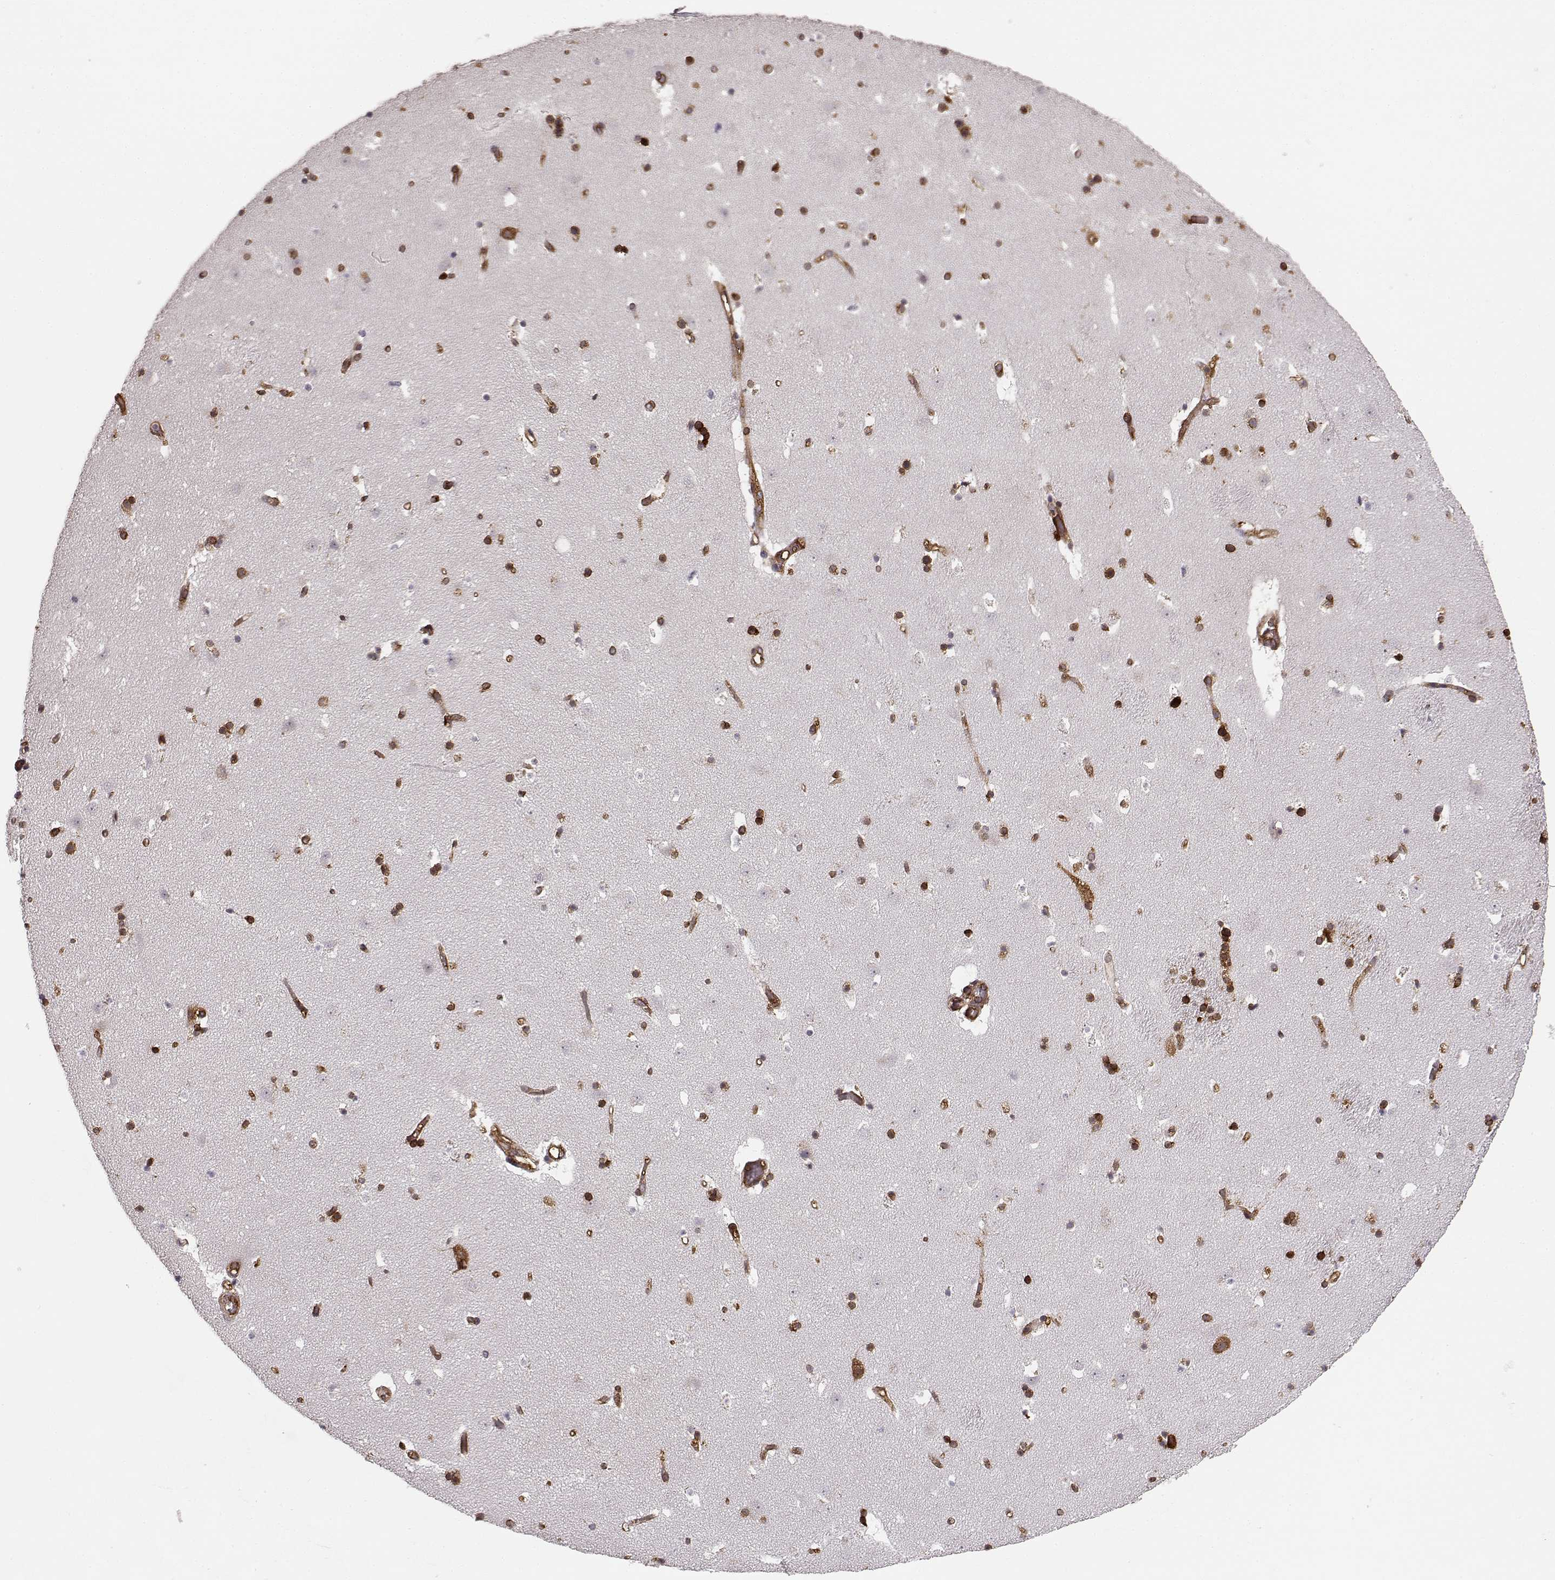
{"staining": {"intensity": "moderate", "quantity": ">75%", "location": "cytoplasmic/membranous"}, "tissue": "caudate", "cell_type": "Glial cells", "image_type": "normal", "snomed": [{"axis": "morphology", "description": "Normal tissue, NOS"}, {"axis": "topography", "description": "Lateral ventricle wall"}], "caption": "Protein expression by immunohistochemistry displays moderate cytoplasmic/membranous staining in about >75% of glial cells in benign caudate. (Stains: DAB in brown, nuclei in blue, Microscopy: brightfield microscopy at high magnification).", "gene": "TMEM14A", "patient": {"sex": "female", "age": 42}}